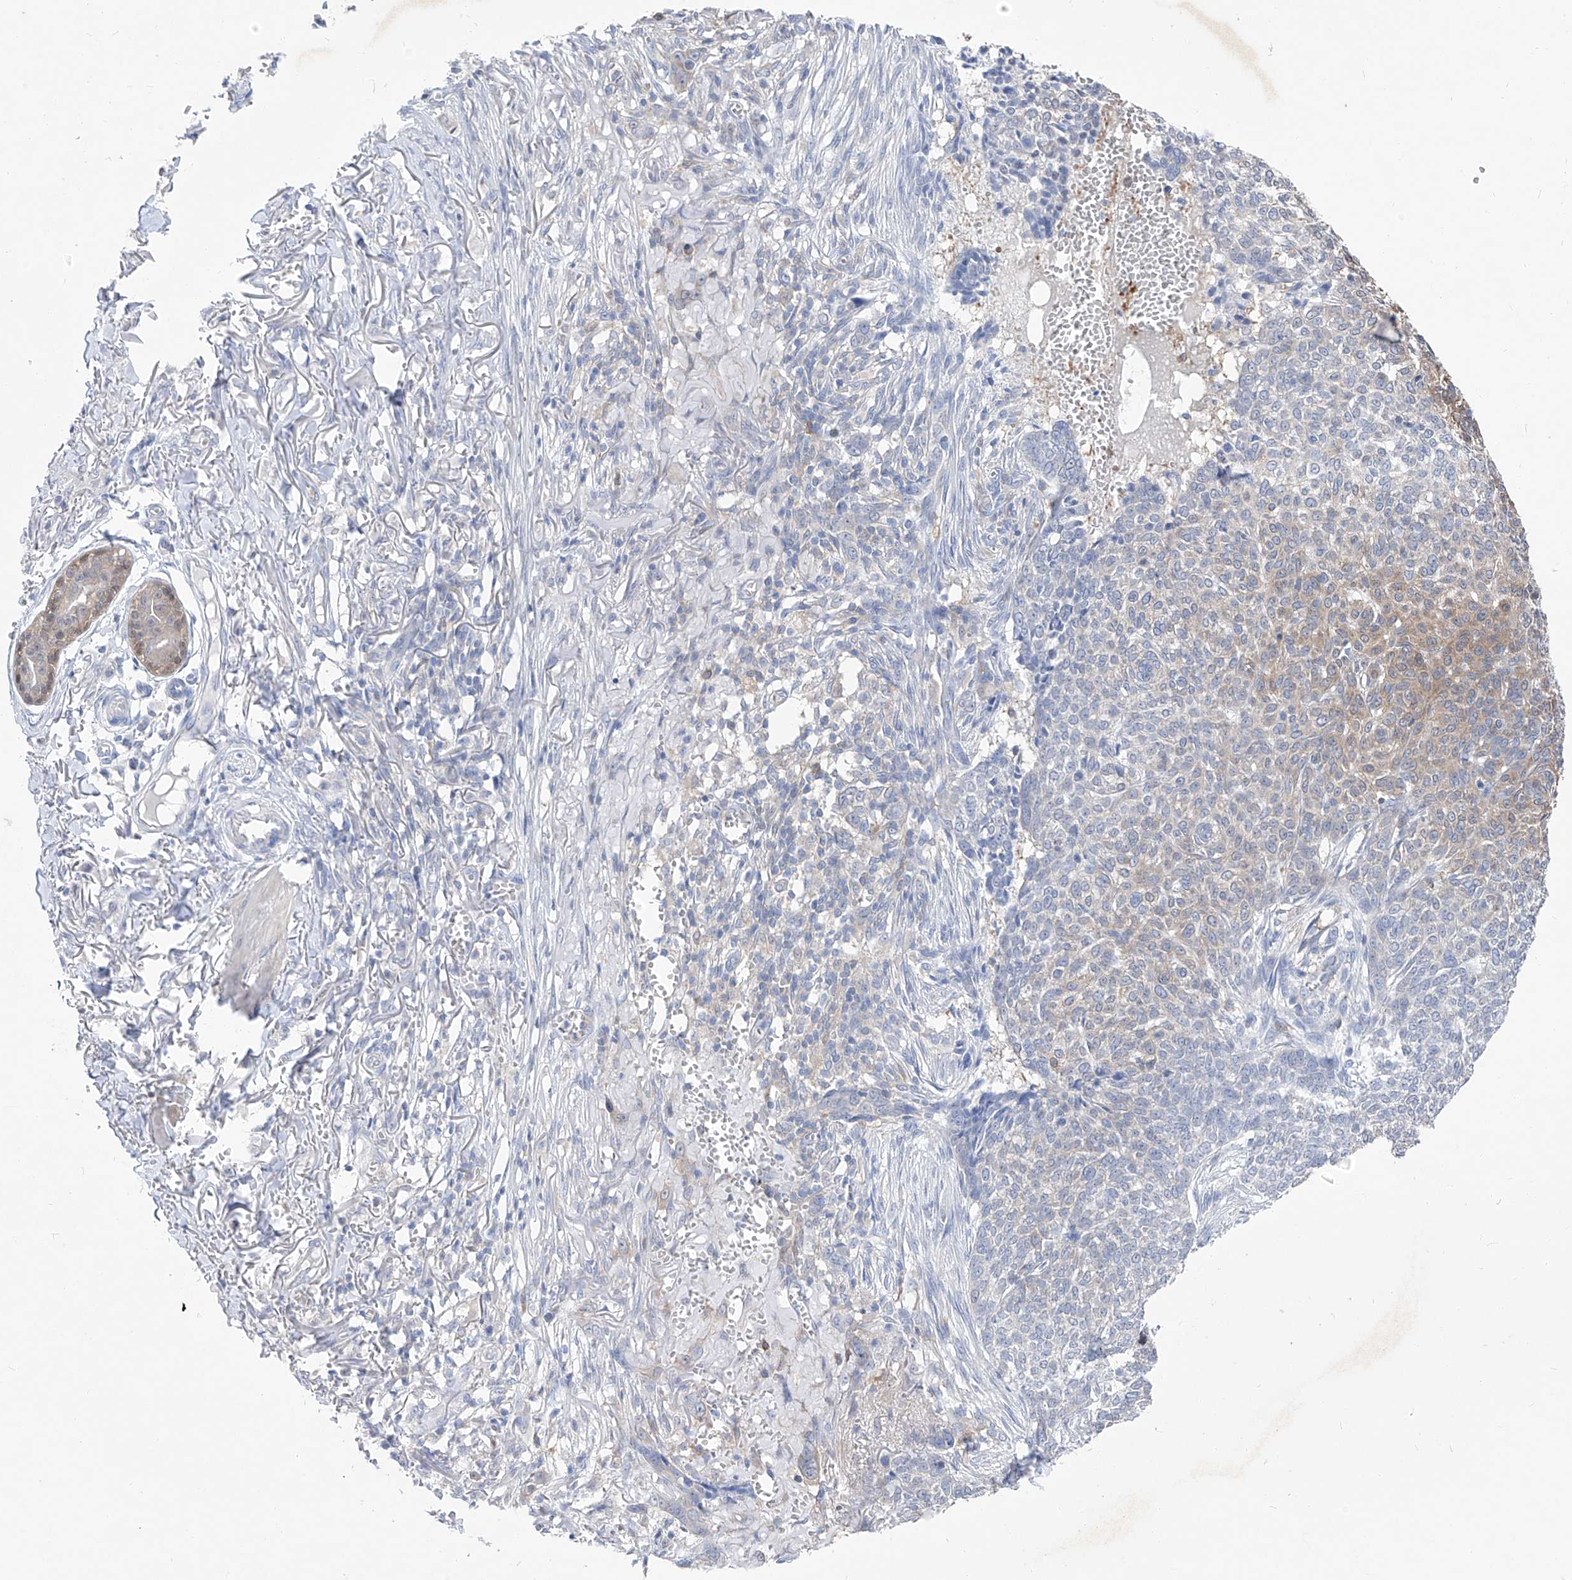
{"staining": {"intensity": "weak", "quantity": "25%-75%", "location": "cytoplasmic/membranous"}, "tissue": "skin cancer", "cell_type": "Tumor cells", "image_type": "cancer", "snomed": [{"axis": "morphology", "description": "Basal cell carcinoma"}, {"axis": "topography", "description": "Skin"}], "caption": "Skin cancer (basal cell carcinoma) tissue displays weak cytoplasmic/membranous positivity in approximately 25%-75% of tumor cells, visualized by immunohistochemistry.", "gene": "UFL1", "patient": {"sex": "male", "age": 85}}